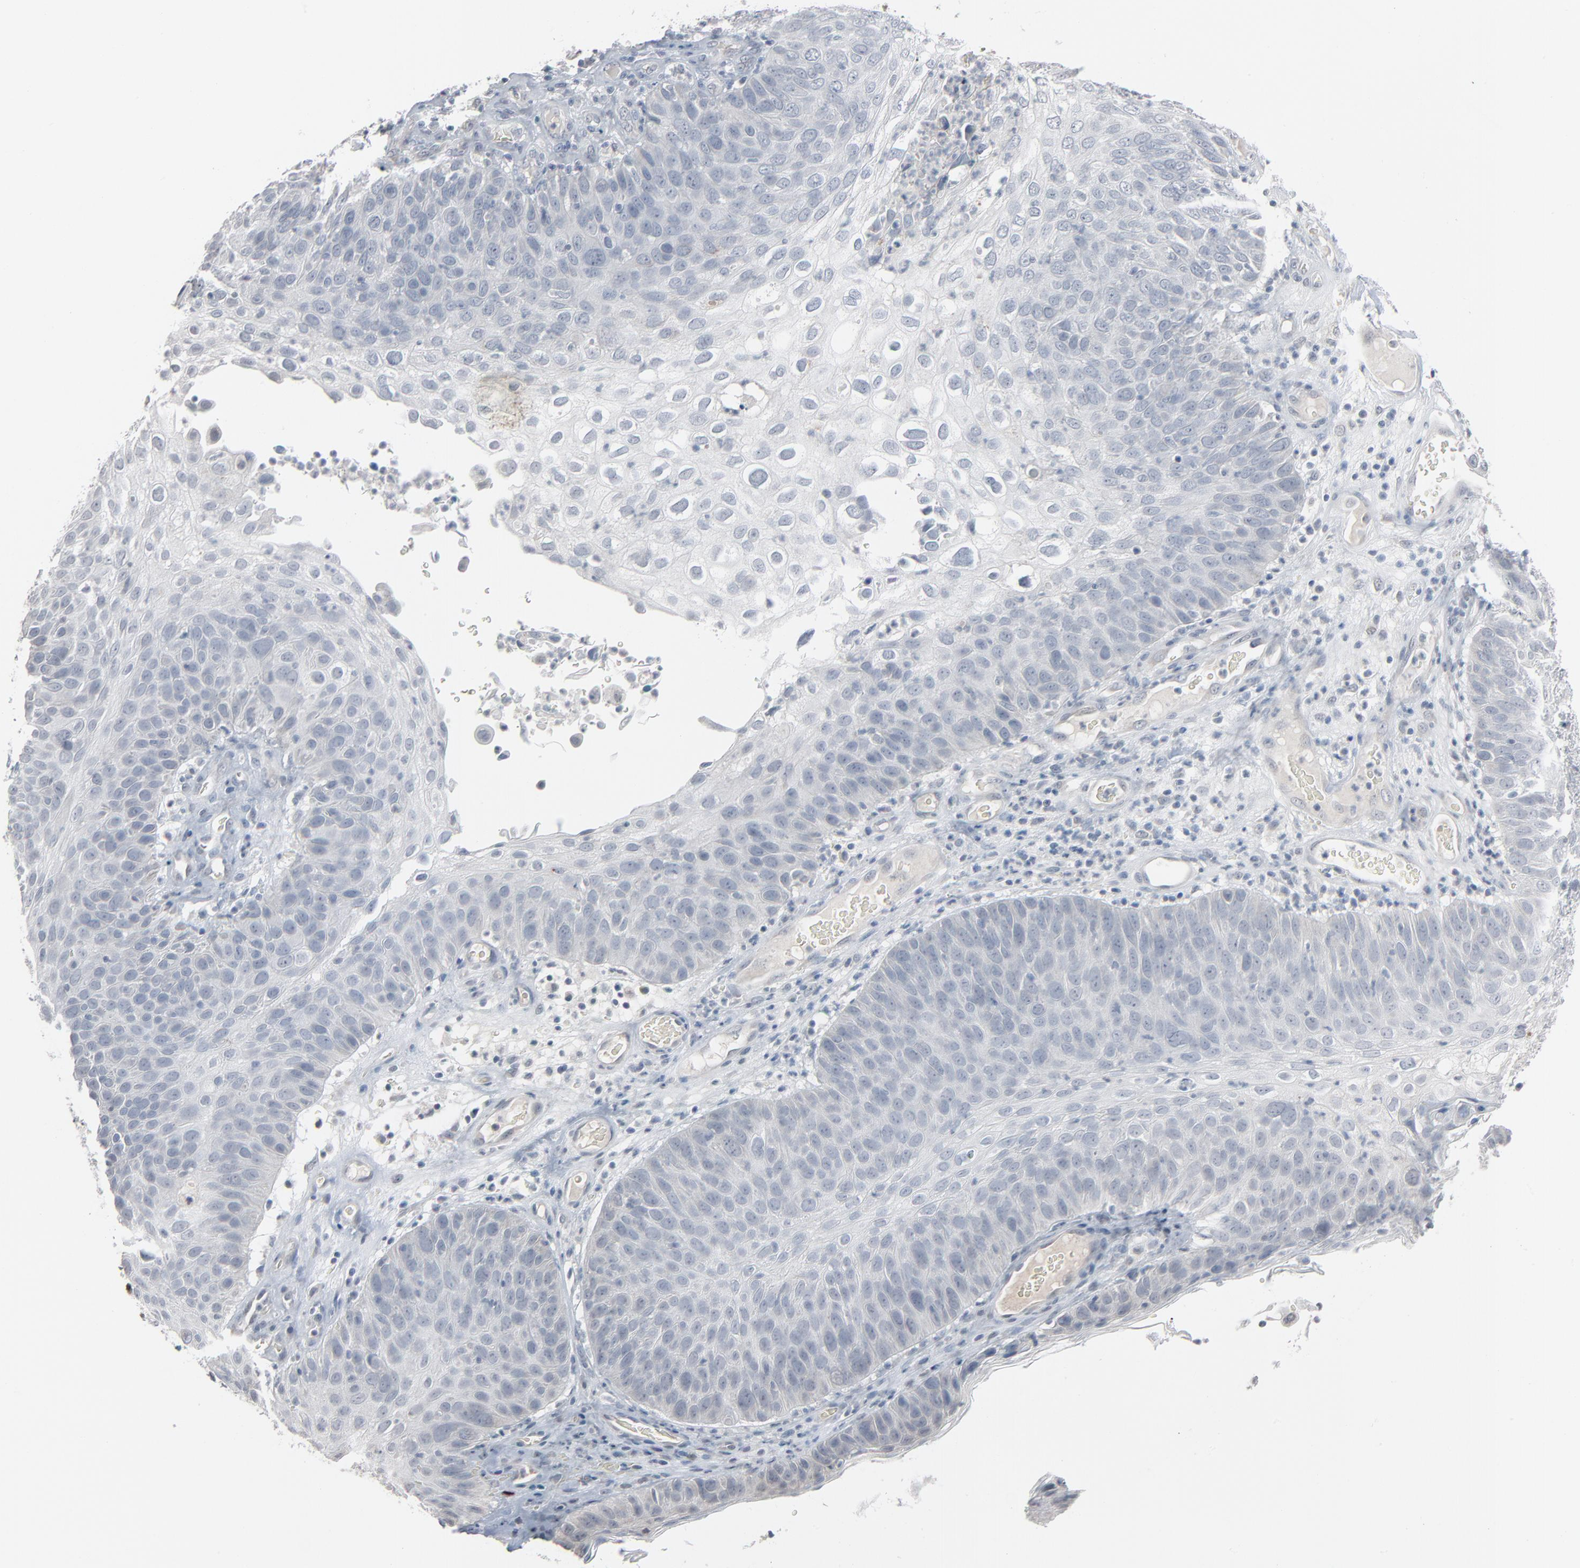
{"staining": {"intensity": "negative", "quantity": "none", "location": "none"}, "tissue": "skin cancer", "cell_type": "Tumor cells", "image_type": "cancer", "snomed": [{"axis": "morphology", "description": "Squamous cell carcinoma, NOS"}, {"axis": "topography", "description": "Skin"}], "caption": "This is an immunohistochemistry photomicrograph of squamous cell carcinoma (skin). There is no expression in tumor cells.", "gene": "SAGE1", "patient": {"sex": "male", "age": 87}}